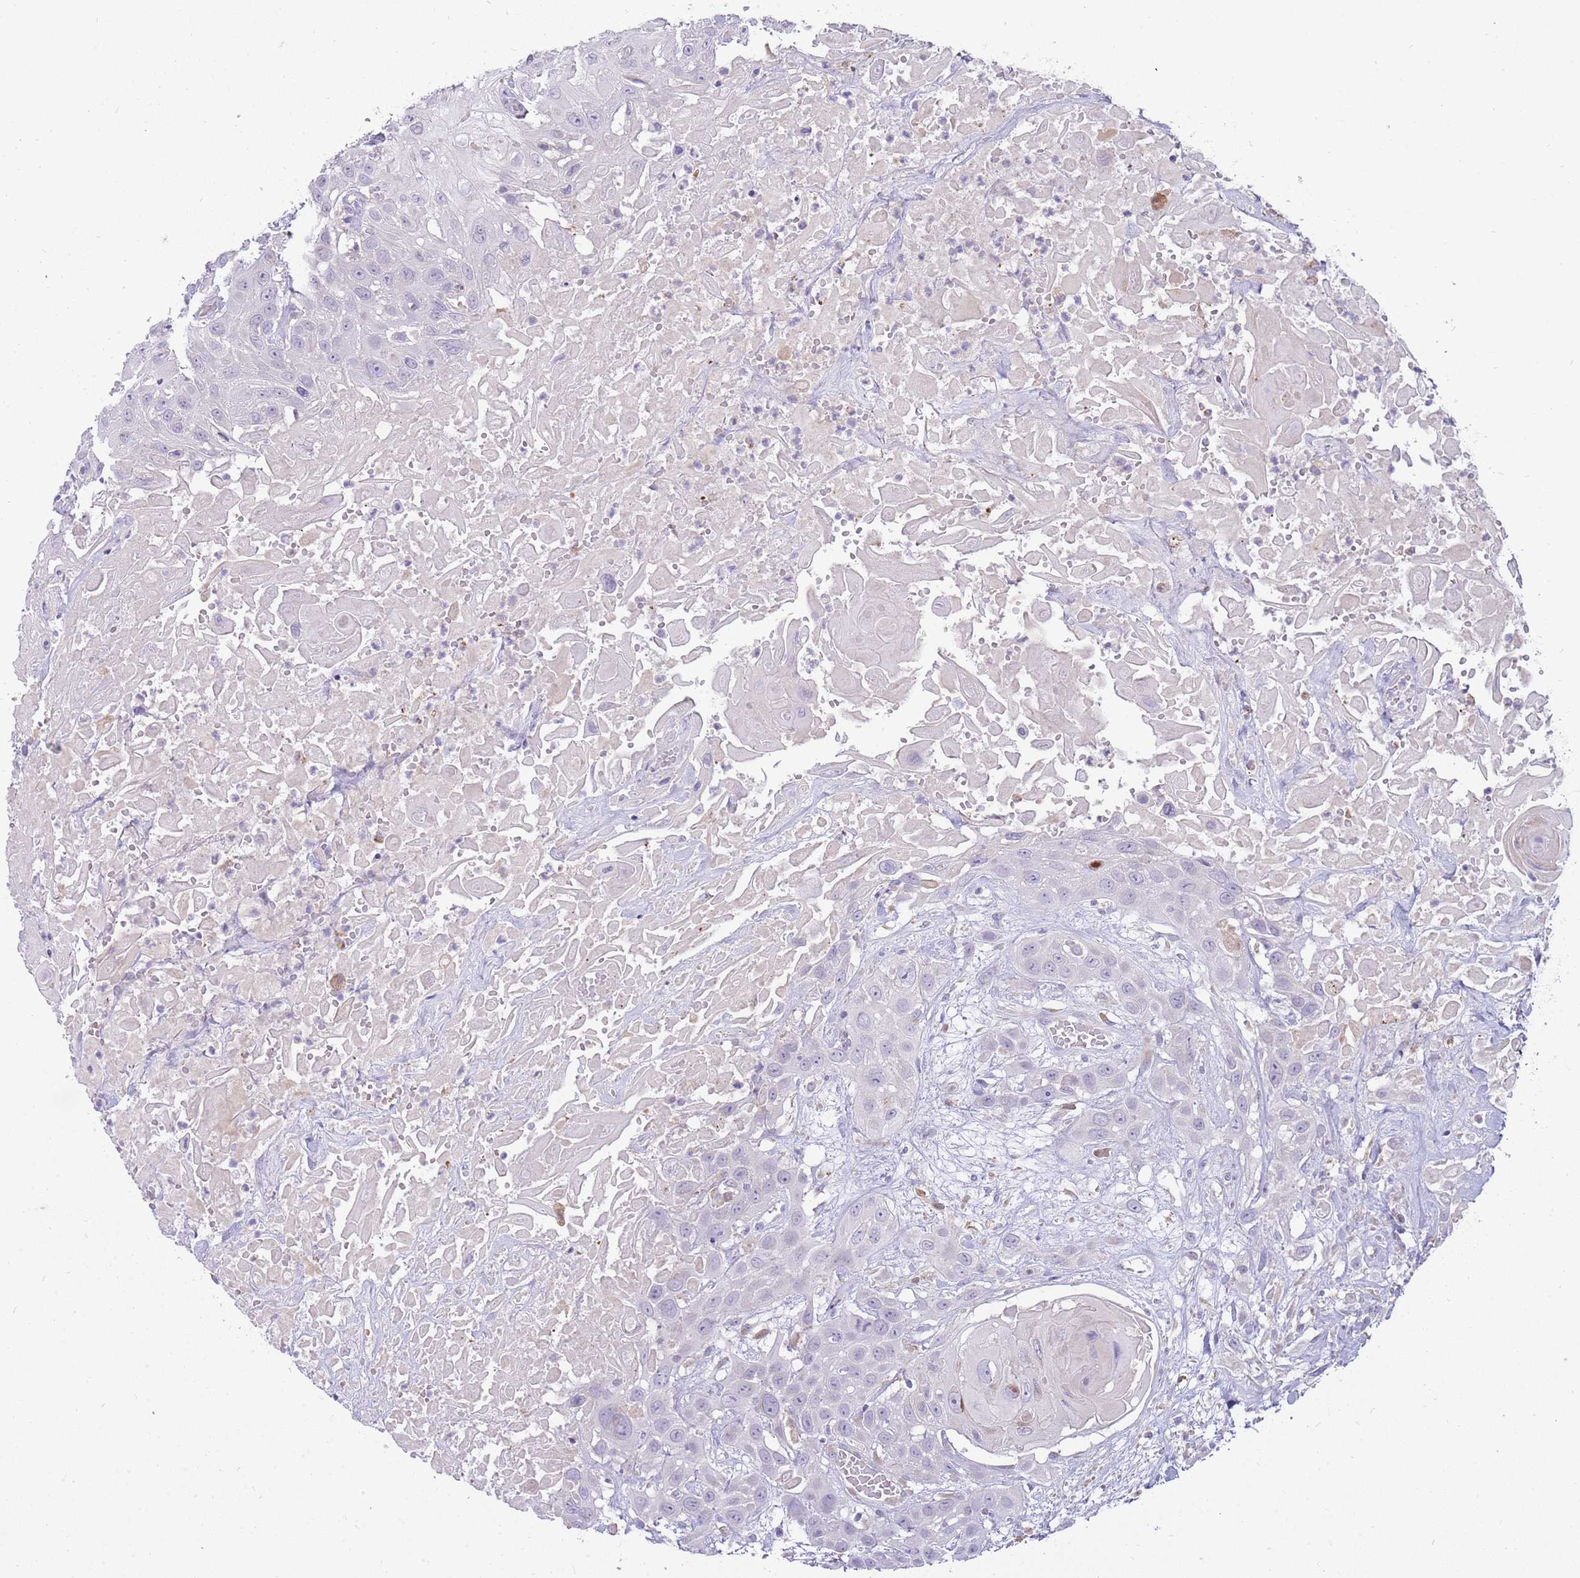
{"staining": {"intensity": "negative", "quantity": "none", "location": "none"}, "tissue": "head and neck cancer", "cell_type": "Tumor cells", "image_type": "cancer", "snomed": [{"axis": "morphology", "description": "Squamous cell carcinoma, NOS"}, {"axis": "topography", "description": "Head-Neck"}], "caption": "This is a image of immunohistochemistry (IHC) staining of head and neck cancer, which shows no staining in tumor cells.", "gene": "DIPK1C", "patient": {"sex": "male", "age": 81}}